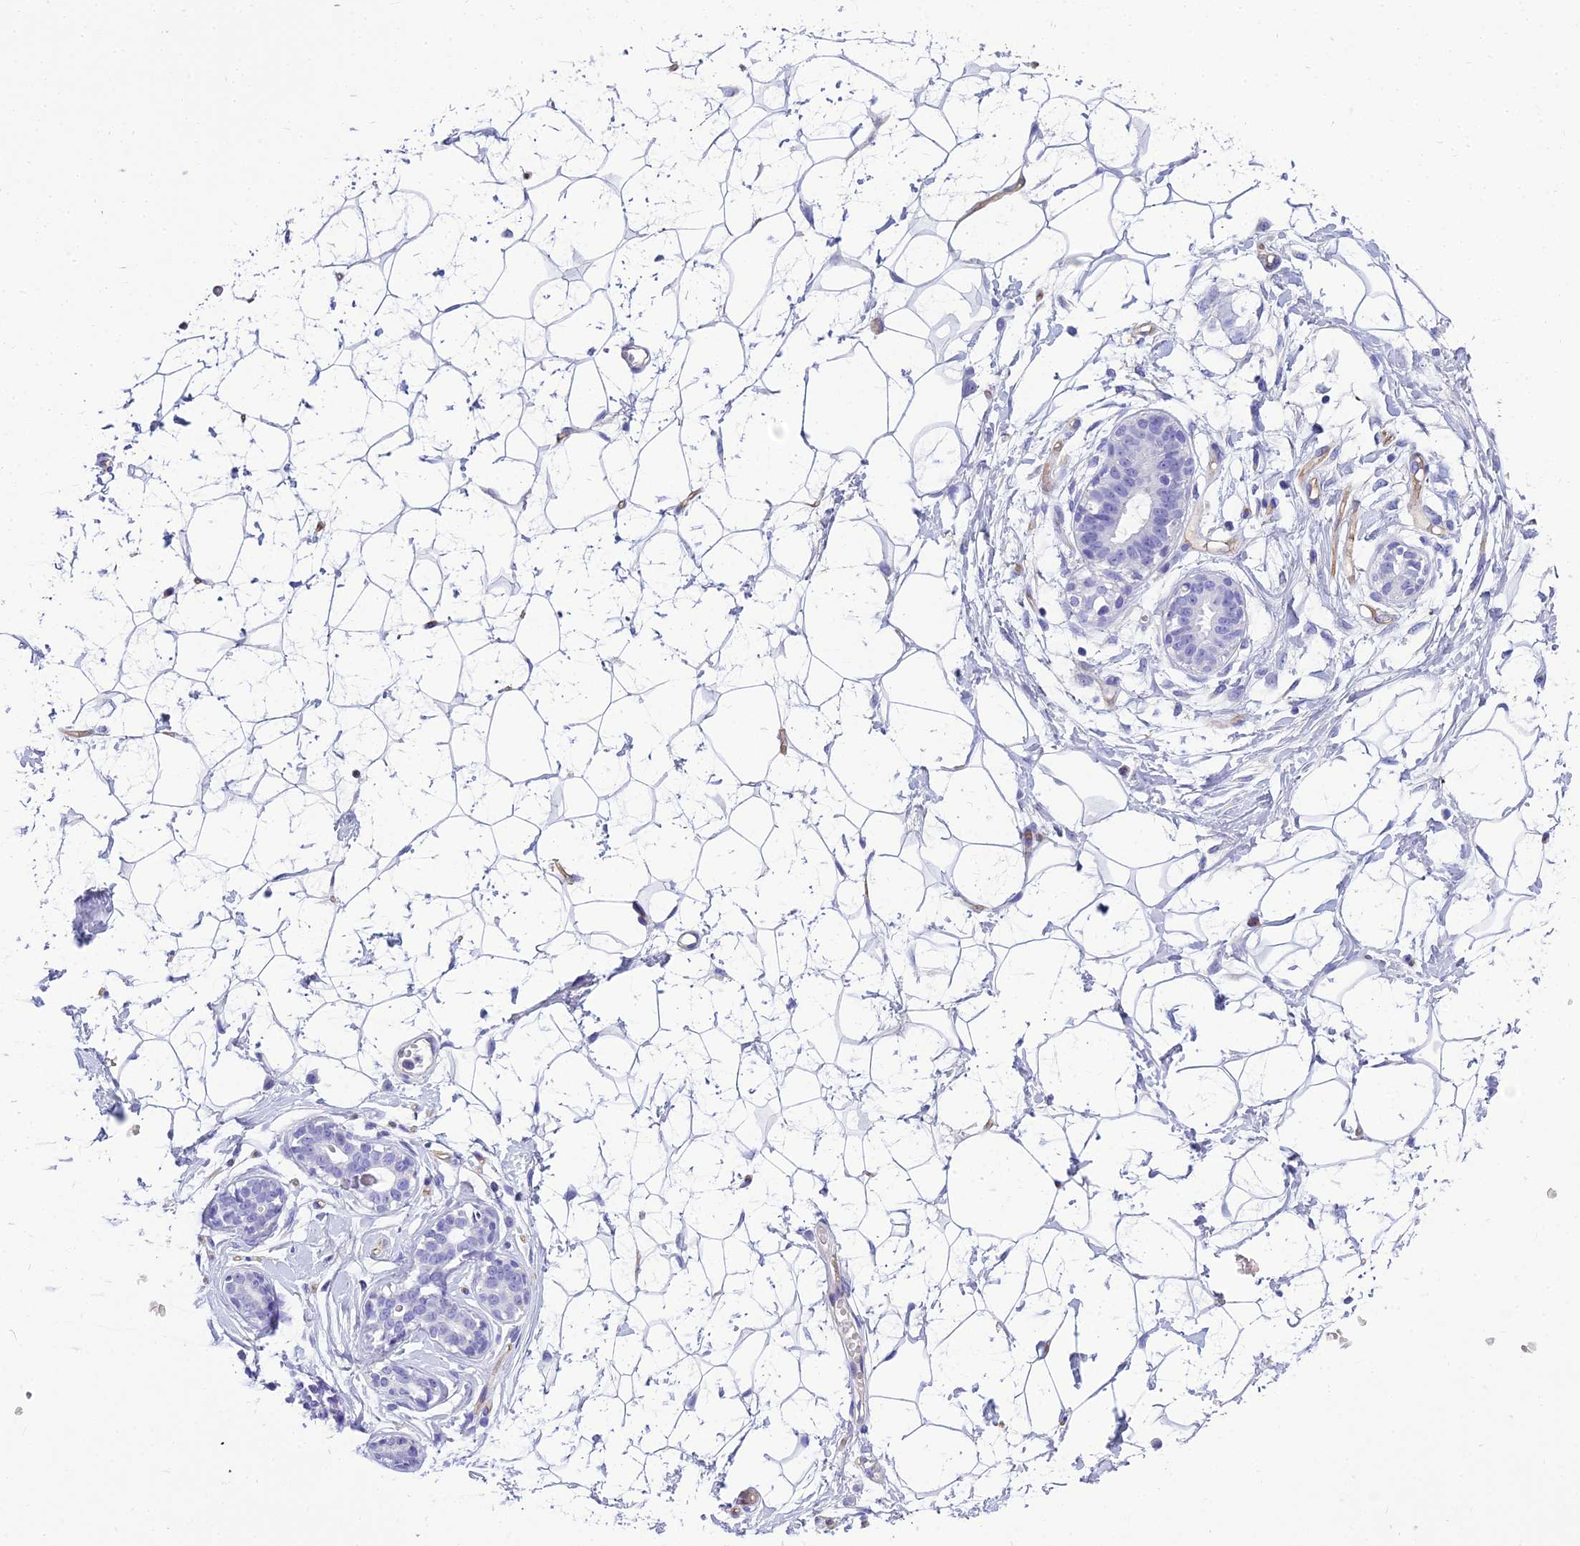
{"staining": {"intensity": "negative", "quantity": "none", "location": "none"}, "tissue": "breast", "cell_type": "Adipocytes", "image_type": "normal", "snomed": [{"axis": "morphology", "description": "Normal tissue, NOS"}, {"axis": "morphology", "description": "Adenoma, NOS"}, {"axis": "topography", "description": "Breast"}], "caption": "The immunohistochemistry (IHC) histopathology image has no significant staining in adipocytes of breast. Brightfield microscopy of IHC stained with DAB (3,3'-diaminobenzidine) (brown) and hematoxylin (blue), captured at high magnification.", "gene": "NINJ1", "patient": {"sex": "female", "age": 23}}